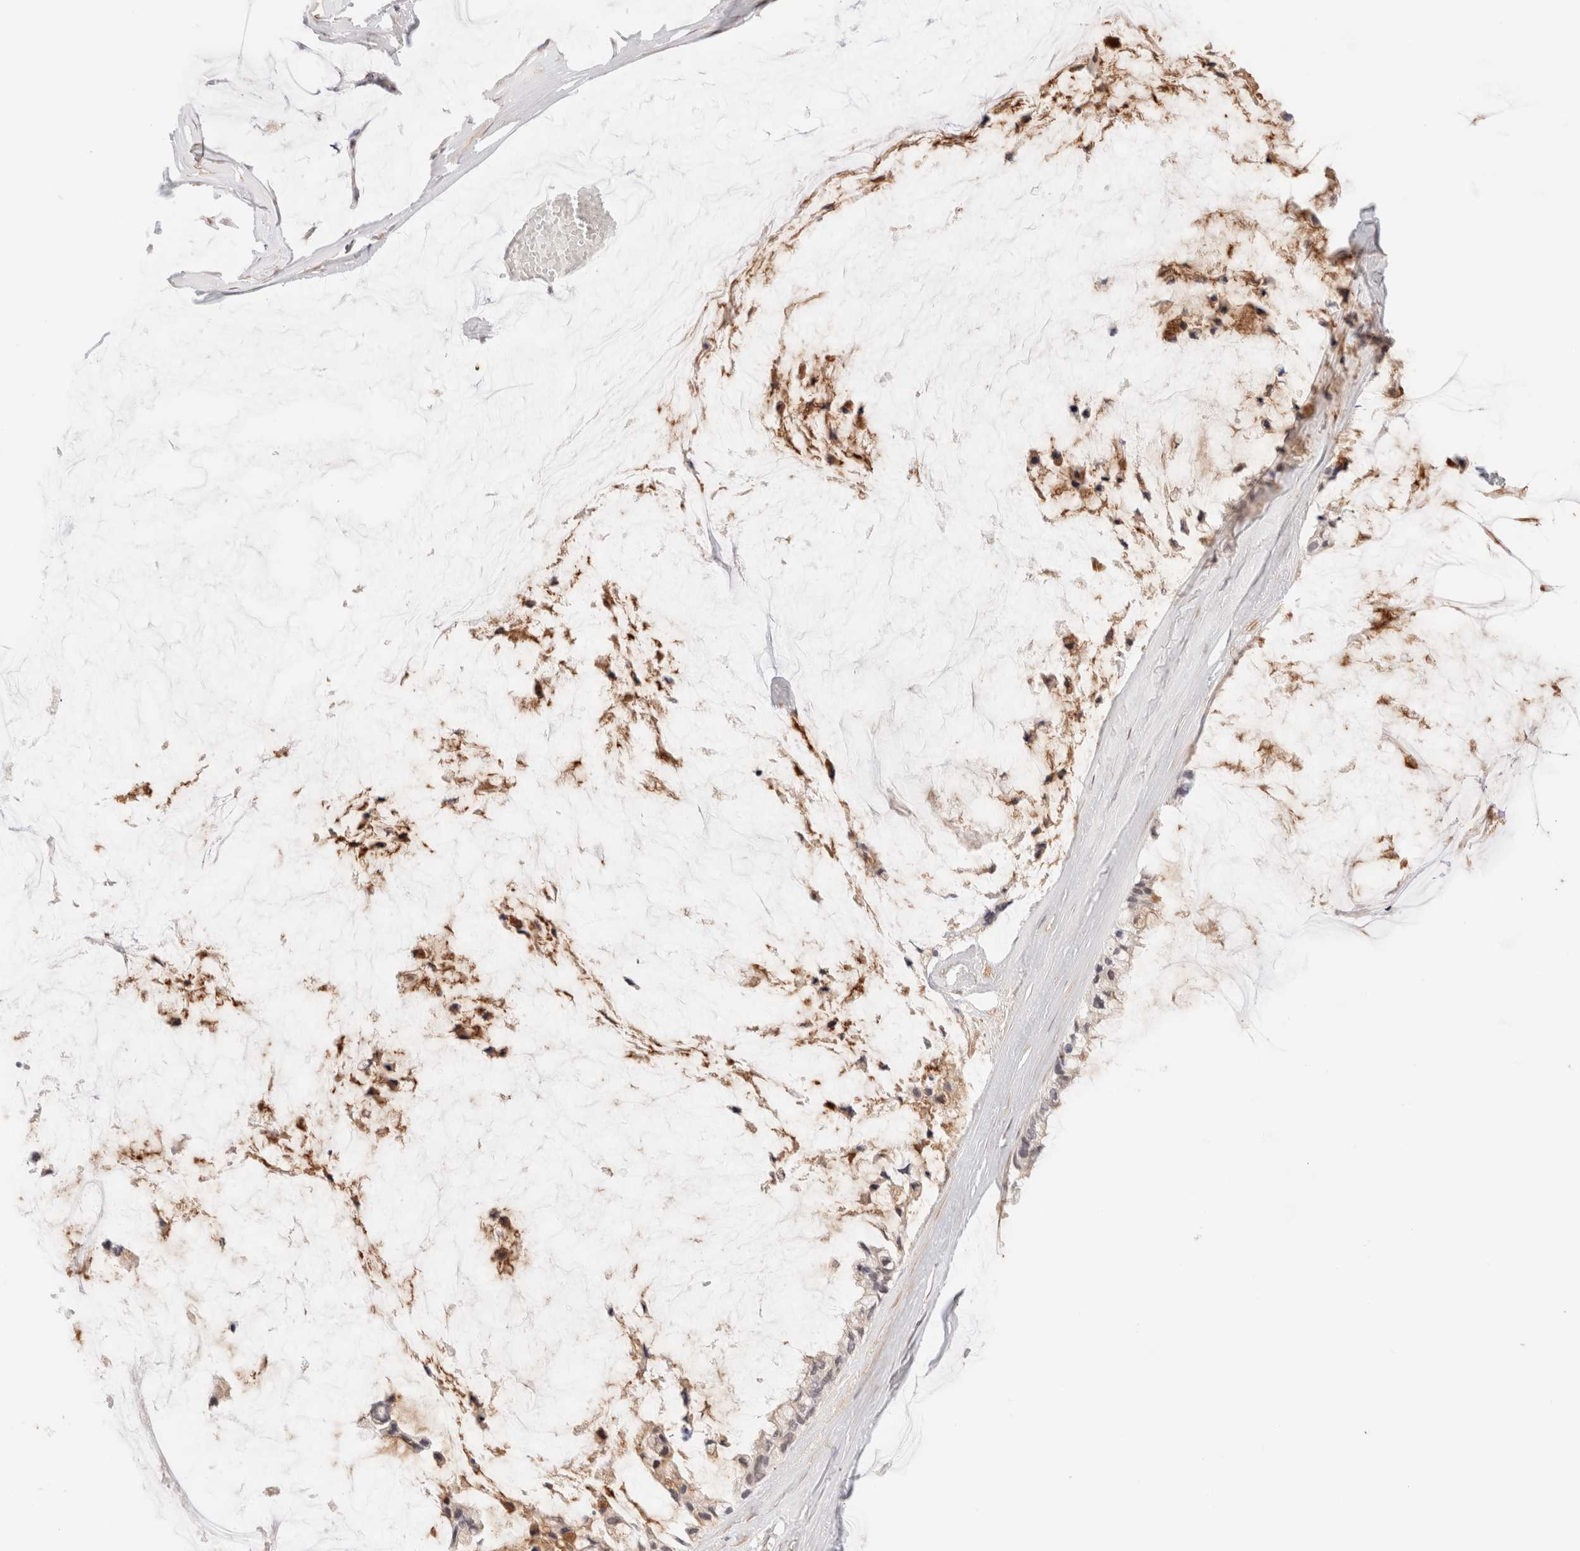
{"staining": {"intensity": "moderate", "quantity": "25%-75%", "location": "cytoplasmic/membranous"}, "tissue": "ovarian cancer", "cell_type": "Tumor cells", "image_type": "cancer", "snomed": [{"axis": "morphology", "description": "Cystadenocarcinoma, mucinous, NOS"}, {"axis": "topography", "description": "Ovary"}], "caption": "Tumor cells reveal medium levels of moderate cytoplasmic/membranous positivity in approximately 25%-75% of cells in ovarian cancer (mucinous cystadenocarcinoma).", "gene": "BRPF3", "patient": {"sex": "female", "age": 39}}